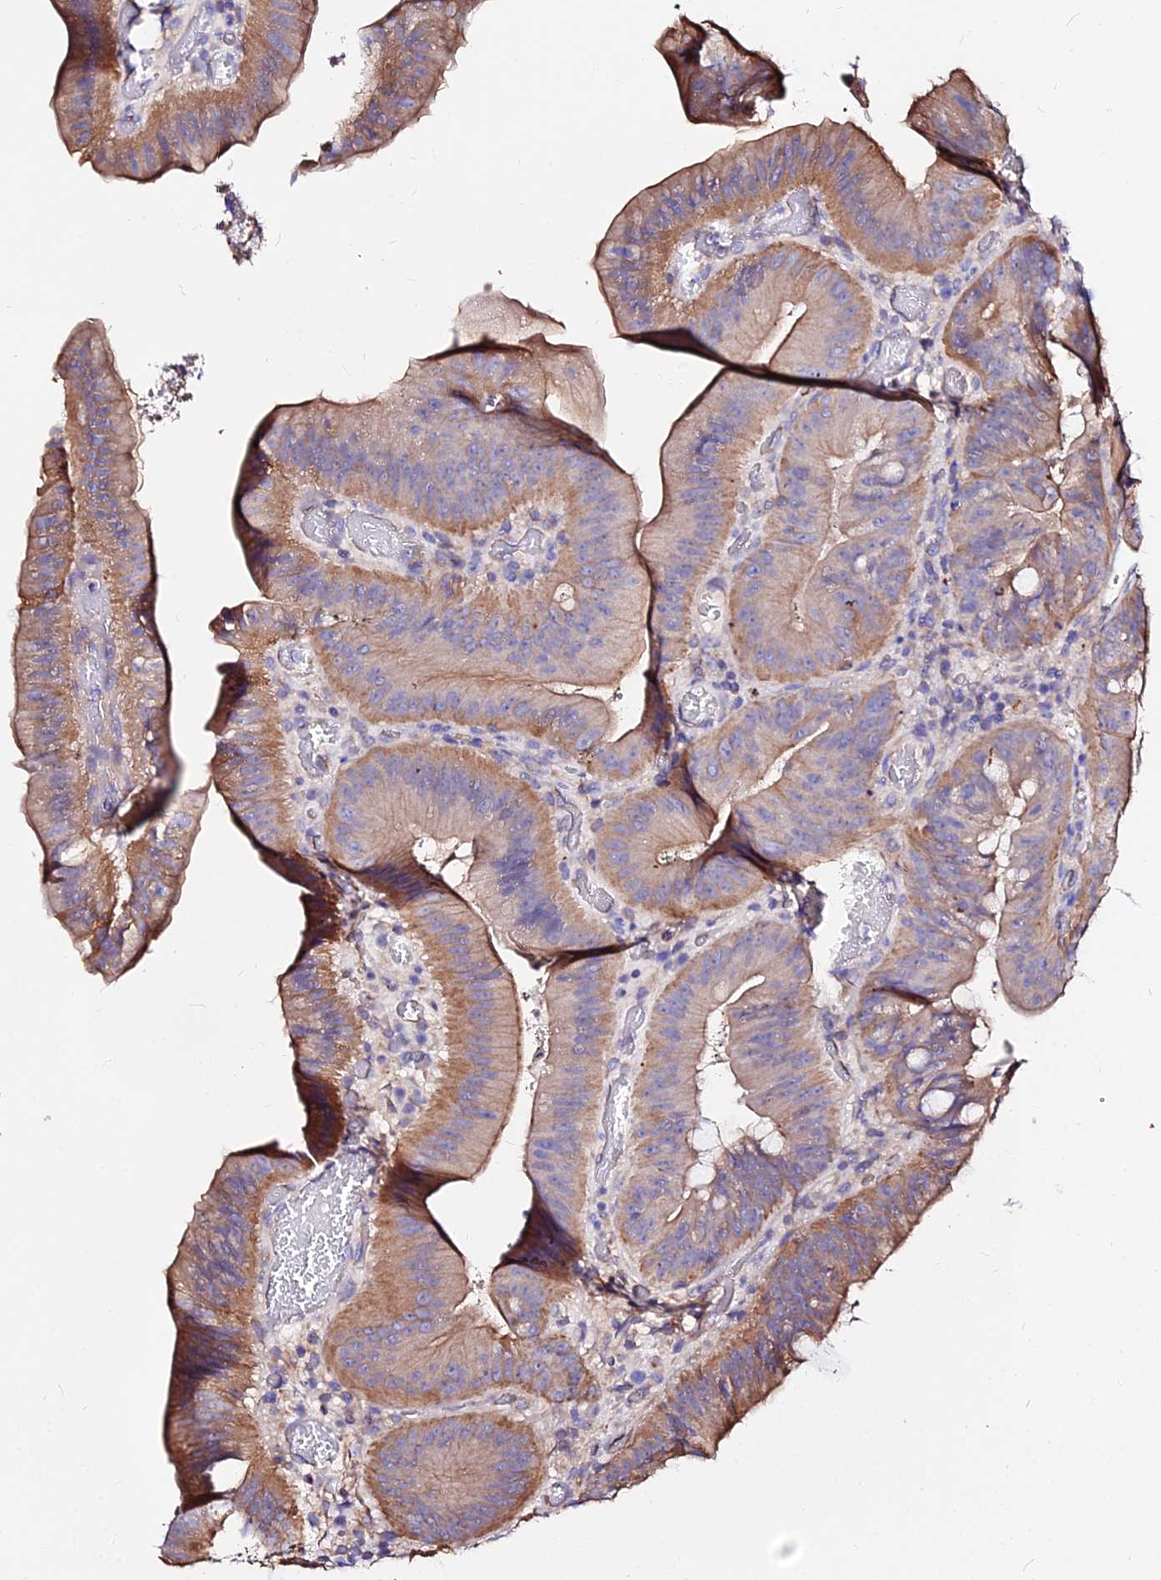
{"staining": {"intensity": "moderate", "quantity": ">75%", "location": "cytoplasmic/membranous"}, "tissue": "colorectal cancer", "cell_type": "Tumor cells", "image_type": "cancer", "snomed": [{"axis": "morphology", "description": "Adenocarcinoma, NOS"}, {"axis": "topography", "description": "Colon"}], "caption": "Moderate cytoplasmic/membranous protein staining is identified in about >75% of tumor cells in colorectal cancer (adenocarcinoma). Nuclei are stained in blue.", "gene": "DAW1", "patient": {"sex": "female", "age": 43}}